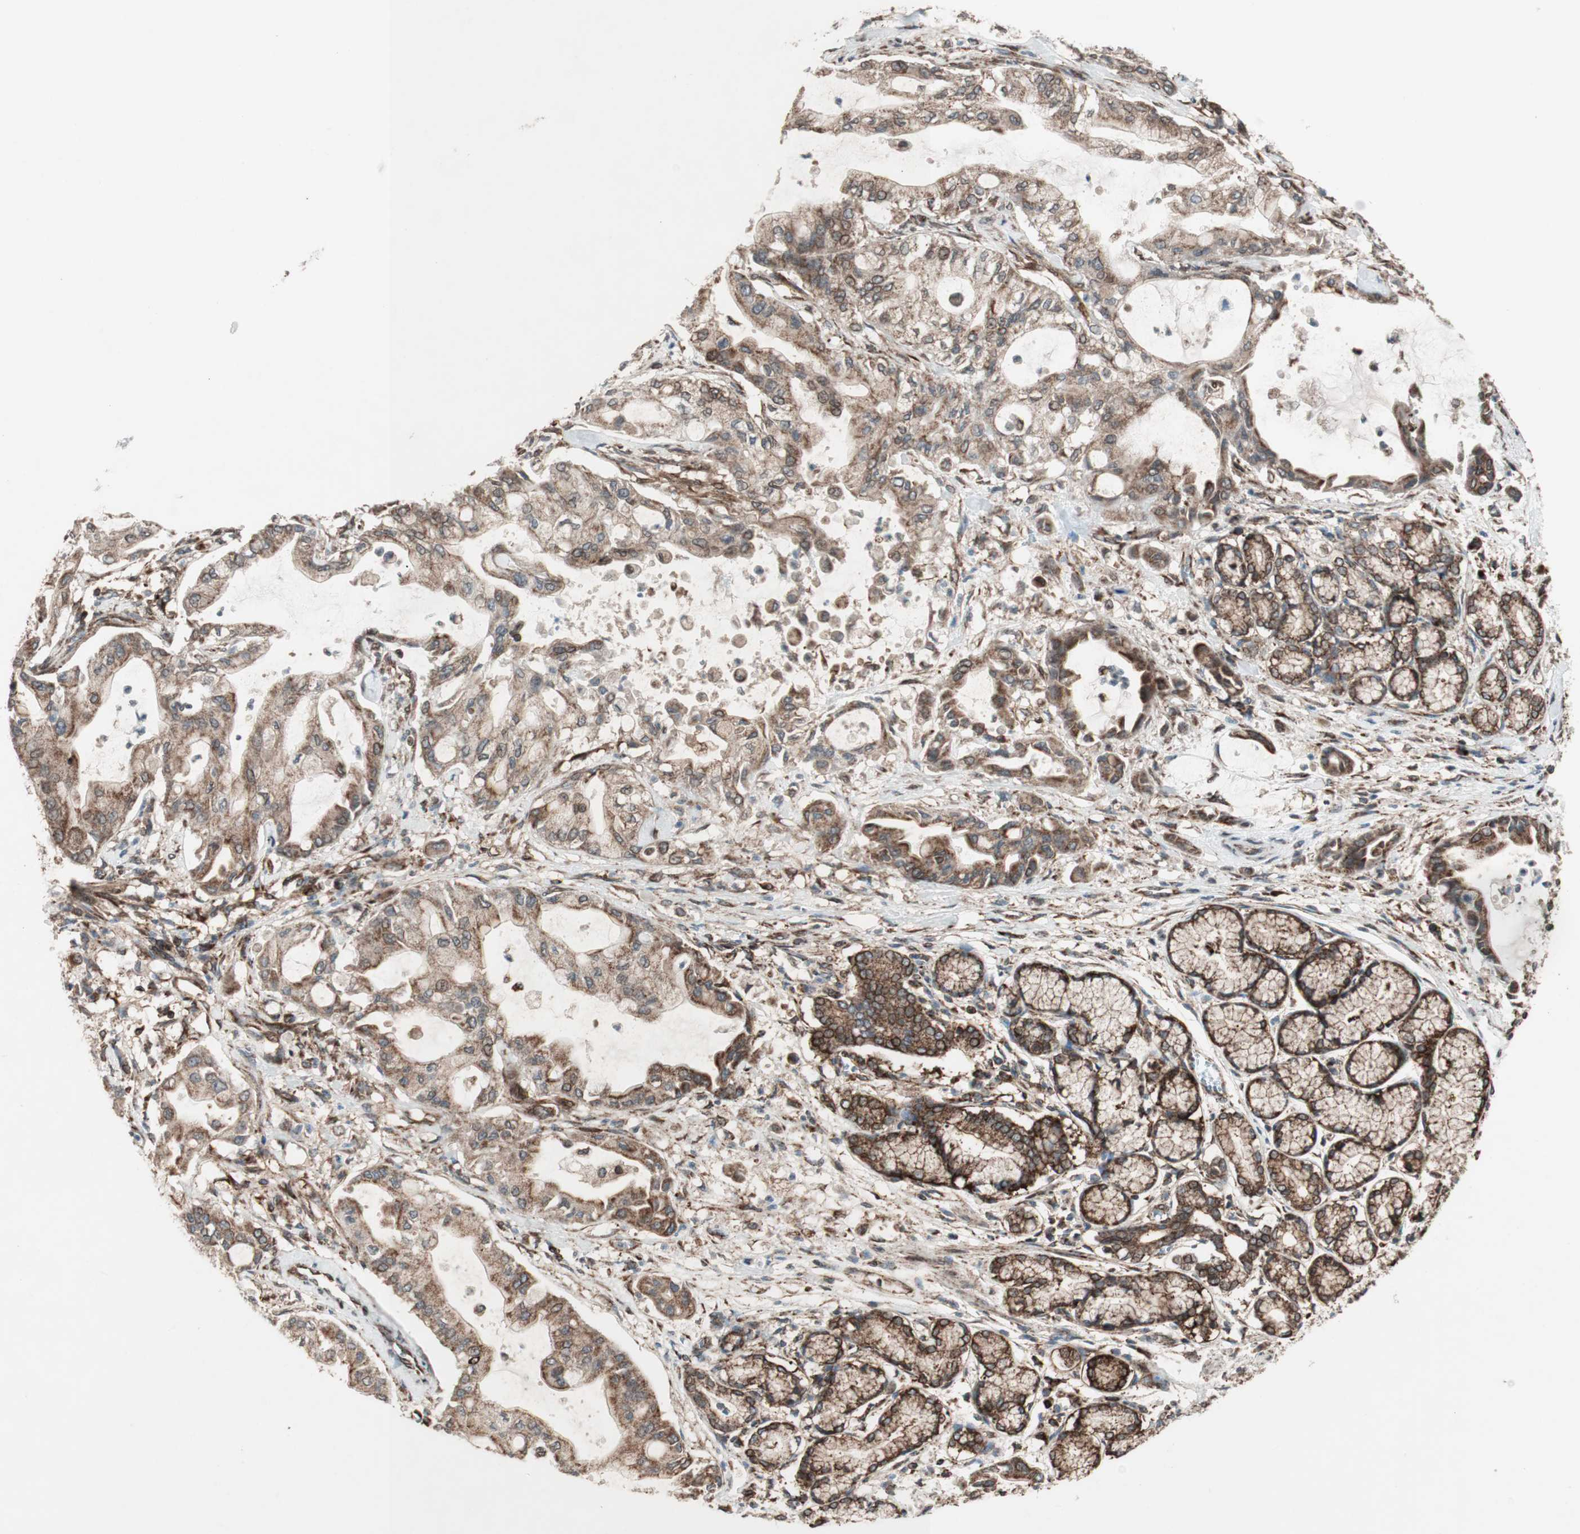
{"staining": {"intensity": "moderate", "quantity": ">75%", "location": "cytoplasmic/membranous"}, "tissue": "pancreatic cancer", "cell_type": "Tumor cells", "image_type": "cancer", "snomed": [{"axis": "morphology", "description": "Adenocarcinoma, NOS"}, {"axis": "morphology", "description": "Adenocarcinoma, metastatic, NOS"}, {"axis": "topography", "description": "Lymph node"}, {"axis": "topography", "description": "Pancreas"}, {"axis": "topography", "description": "Duodenum"}], "caption": "This micrograph shows immunohistochemistry staining of pancreatic metastatic adenocarcinoma, with medium moderate cytoplasmic/membranous expression in about >75% of tumor cells.", "gene": "NUP62", "patient": {"sex": "female", "age": 64}}